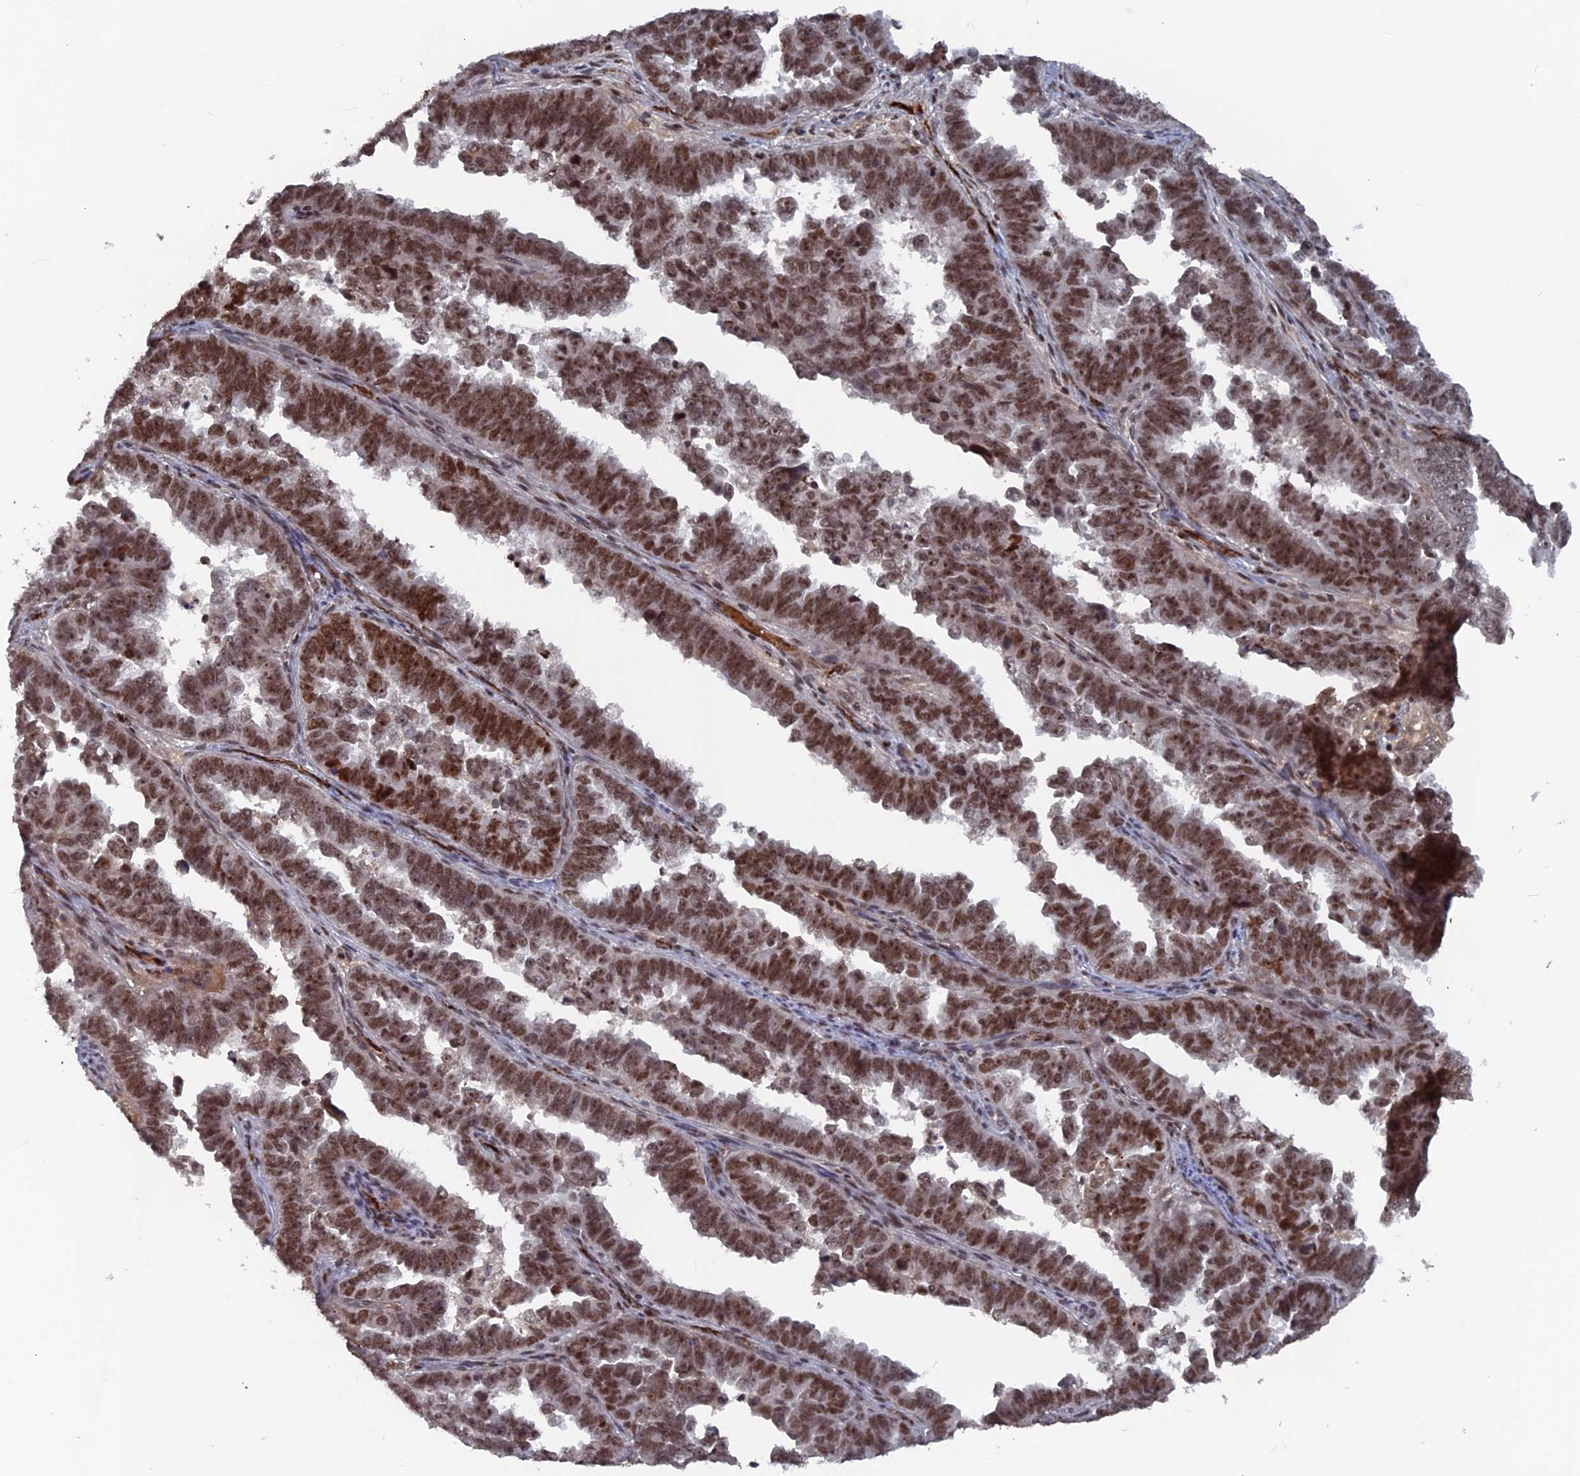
{"staining": {"intensity": "moderate", "quantity": ">75%", "location": "nuclear"}, "tissue": "endometrial cancer", "cell_type": "Tumor cells", "image_type": "cancer", "snomed": [{"axis": "morphology", "description": "Adenocarcinoma, NOS"}, {"axis": "topography", "description": "Endometrium"}], "caption": "Moderate nuclear positivity for a protein is present in about >75% of tumor cells of endometrial cancer using IHC.", "gene": "SH3D21", "patient": {"sex": "female", "age": 75}}